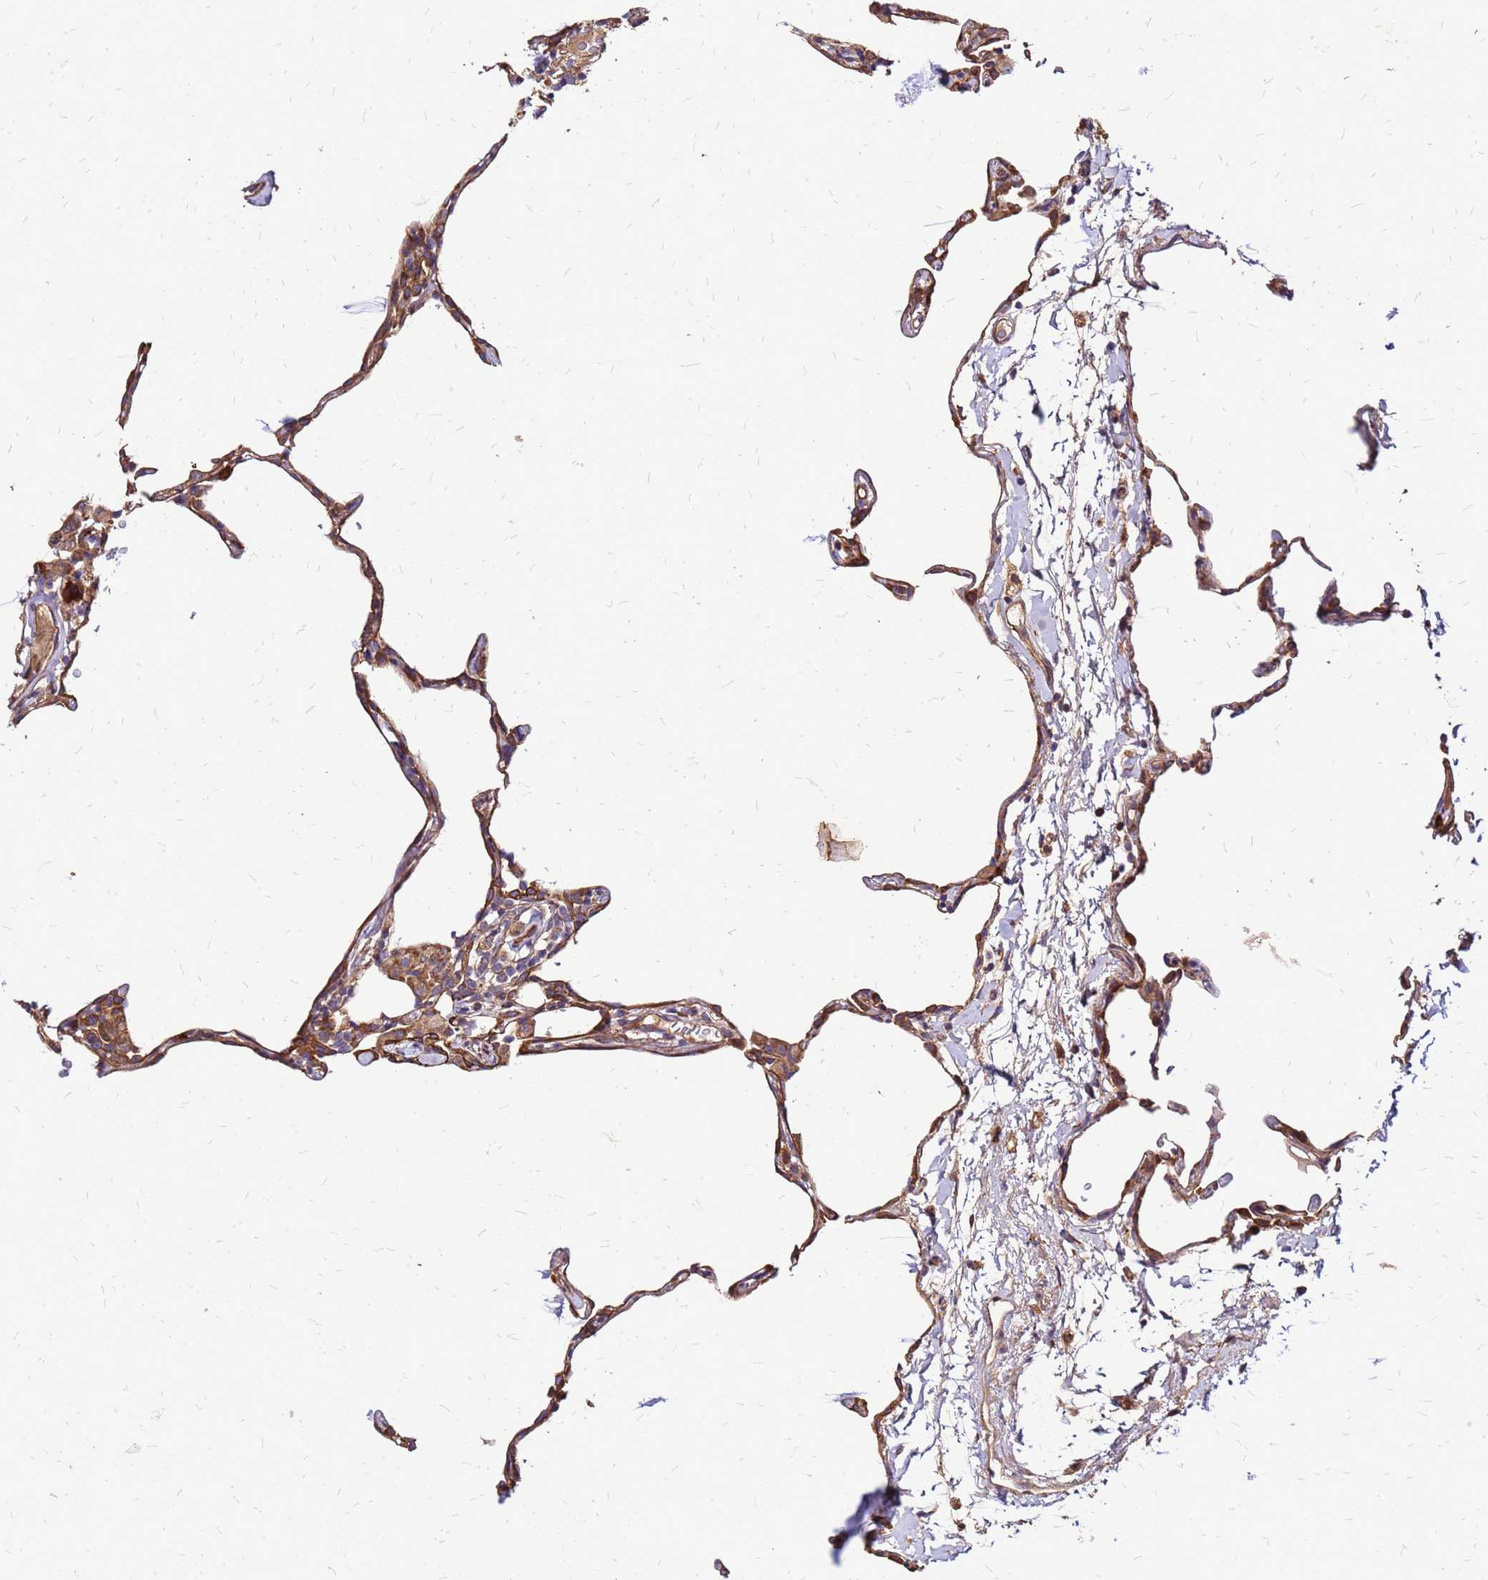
{"staining": {"intensity": "moderate", "quantity": "25%-75%", "location": "cytoplasmic/membranous"}, "tissue": "lung", "cell_type": "Alveolar cells", "image_type": "normal", "snomed": [{"axis": "morphology", "description": "Normal tissue, NOS"}, {"axis": "topography", "description": "Lung"}], "caption": "Brown immunohistochemical staining in benign human lung displays moderate cytoplasmic/membranous staining in approximately 25%-75% of alveolar cells. Using DAB (brown) and hematoxylin (blue) stains, captured at high magnification using brightfield microscopy.", "gene": "VMO1", "patient": {"sex": "female", "age": 57}}